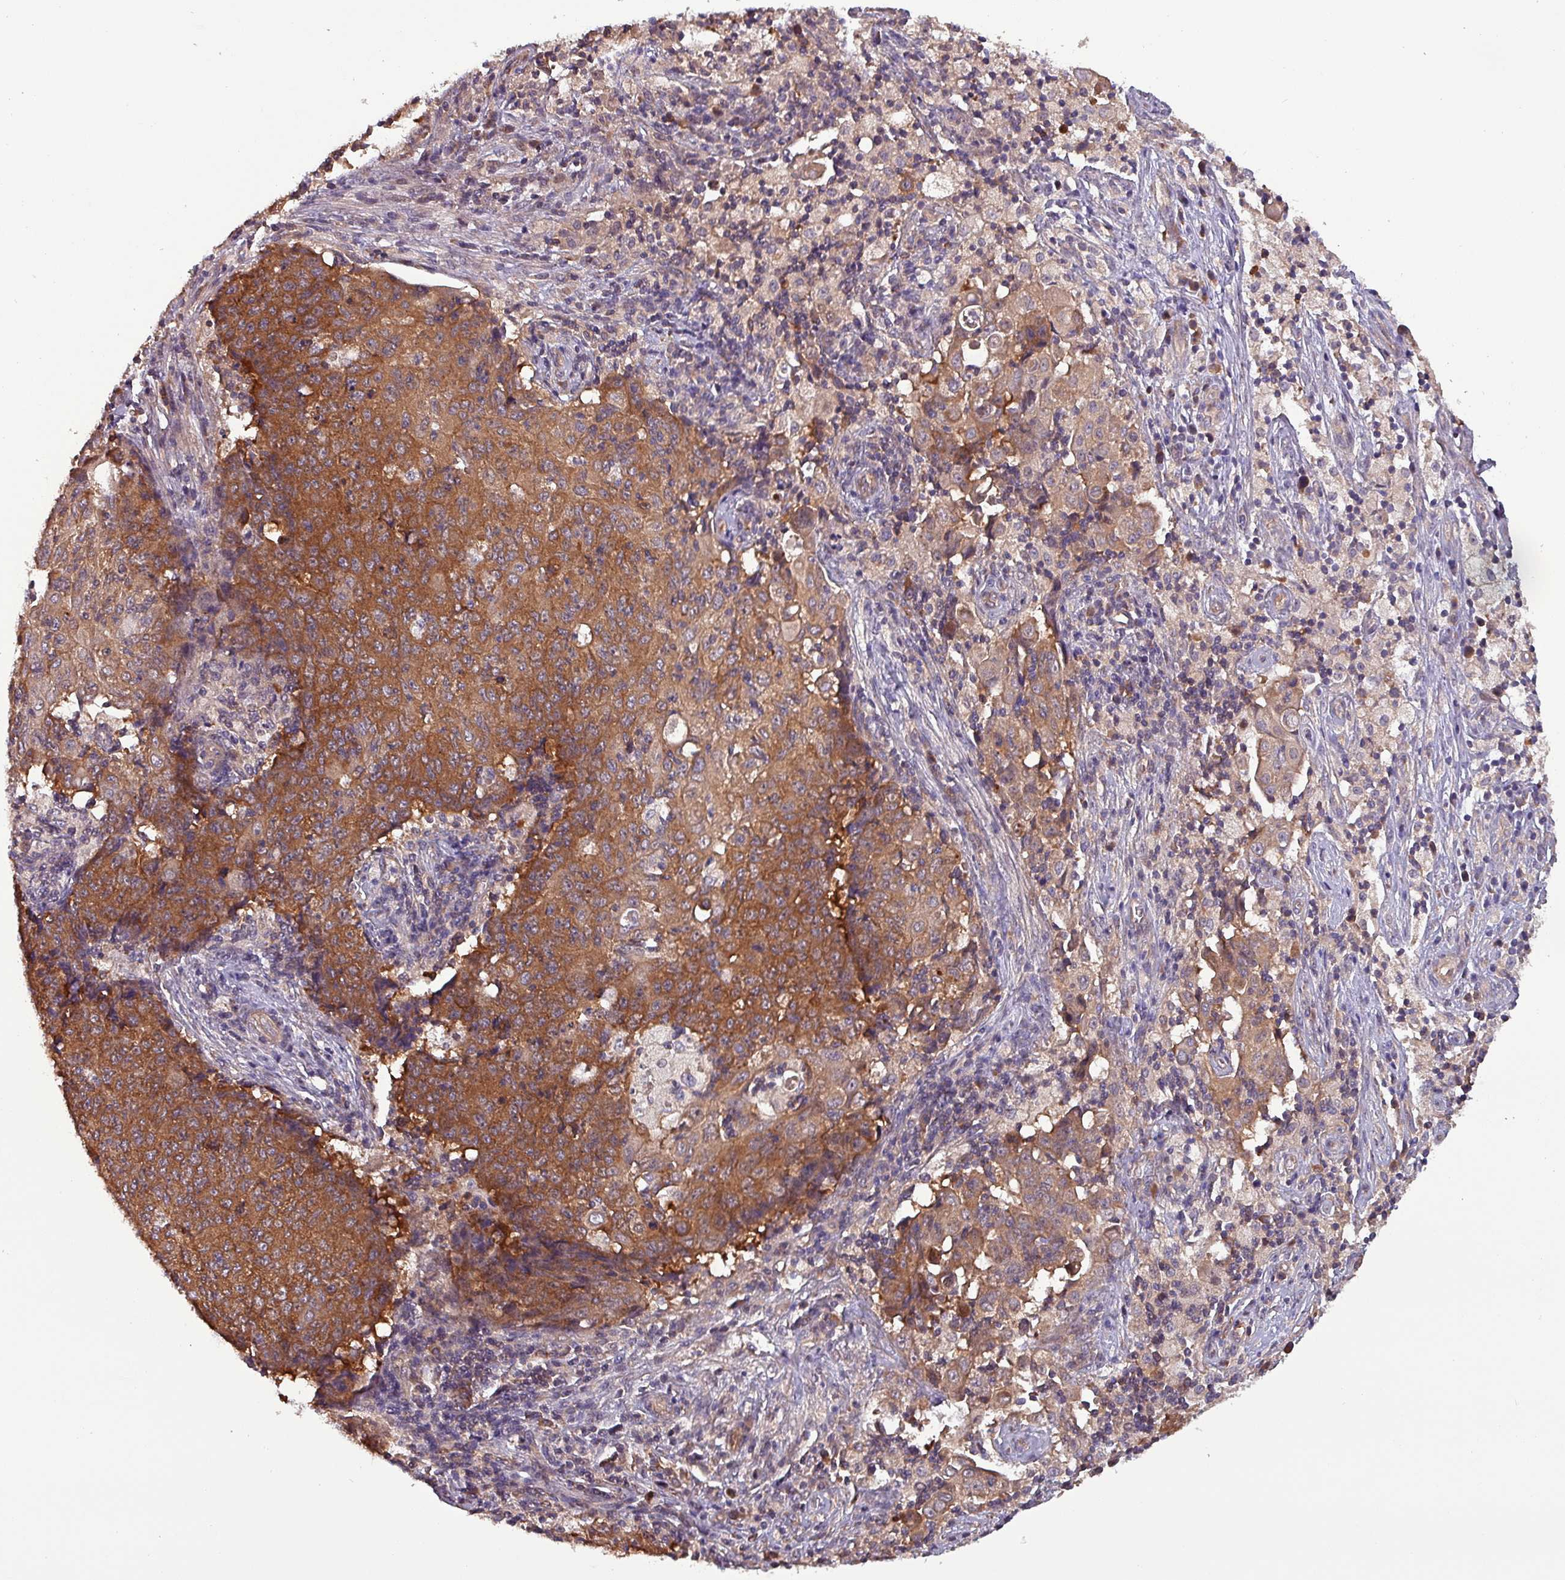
{"staining": {"intensity": "strong", "quantity": ">75%", "location": "cytoplasmic/membranous"}, "tissue": "ovarian cancer", "cell_type": "Tumor cells", "image_type": "cancer", "snomed": [{"axis": "morphology", "description": "Carcinoma, endometroid"}, {"axis": "topography", "description": "Ovary"}], "caption": "The histopathology image exhibits immunohistochemical staining of ovarian endometroid carcinoma. There is strong cytoplasmic/membranous positivity is appreciated in about >75% of tumor cells.", "gene": "PAFAH1B2", "patient": {"sex": "female", "age": 42}}